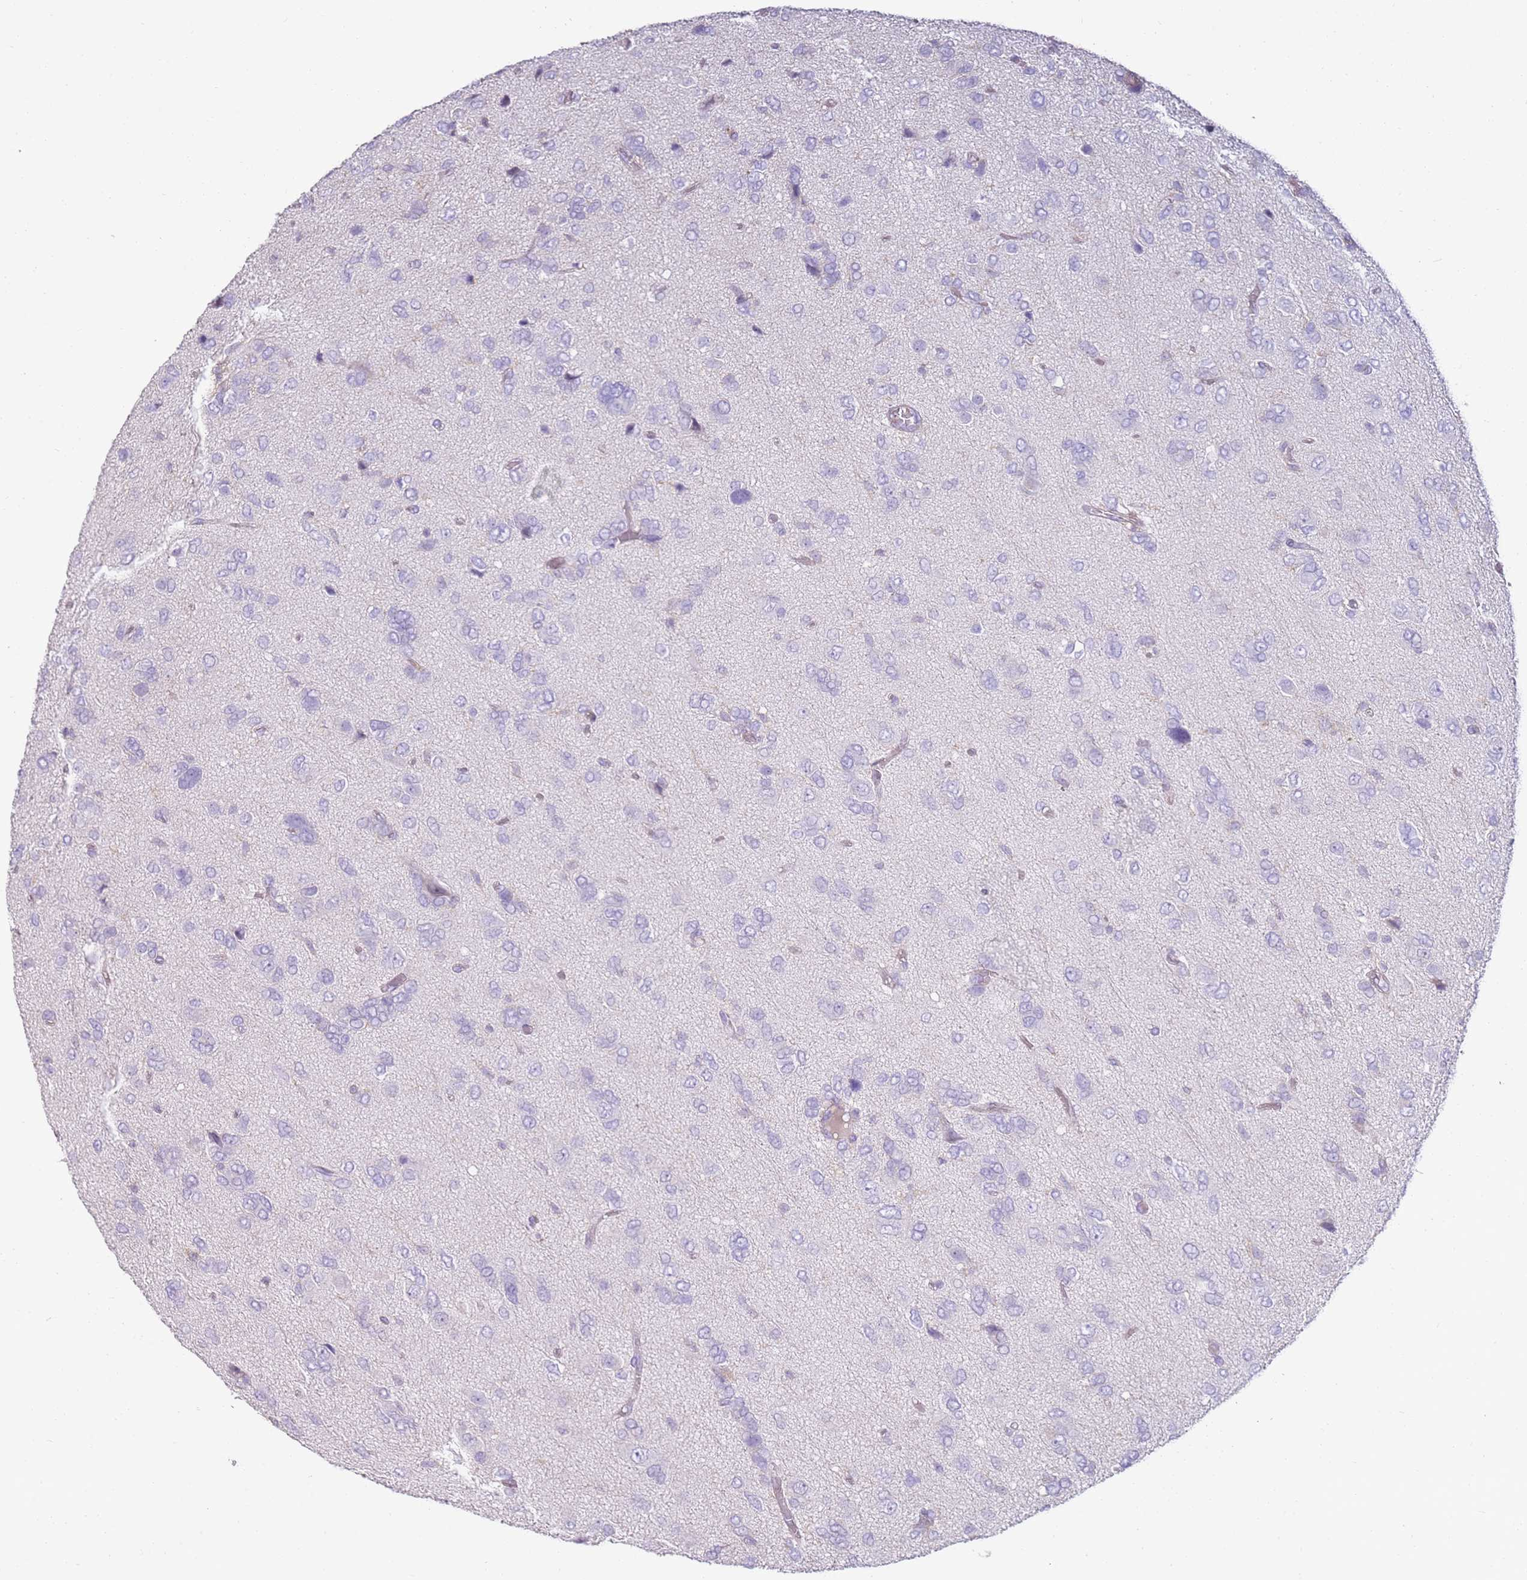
{"staining": {"intensity": "negative", "quantity": "none", "location": "none"}, "tissue": "glioma", "cell_type": "Tumor cells", "image_type": "cancer", "snomed": [{"axis": "morphology", "description": "Glioma, malignant, High grade"}, {"axis": "topography", "description": "Brain"}], "caption": "Tumor cells show no significant protein staining in malignant glioma (high-grade). (DAB (3,3'-diaminobenzidine) immunohistochemistry (IHC) visualized using brightfield microscopy, high magnification).", "gene": "FPR1", "patient": {"sex": "female", "age": 59}}